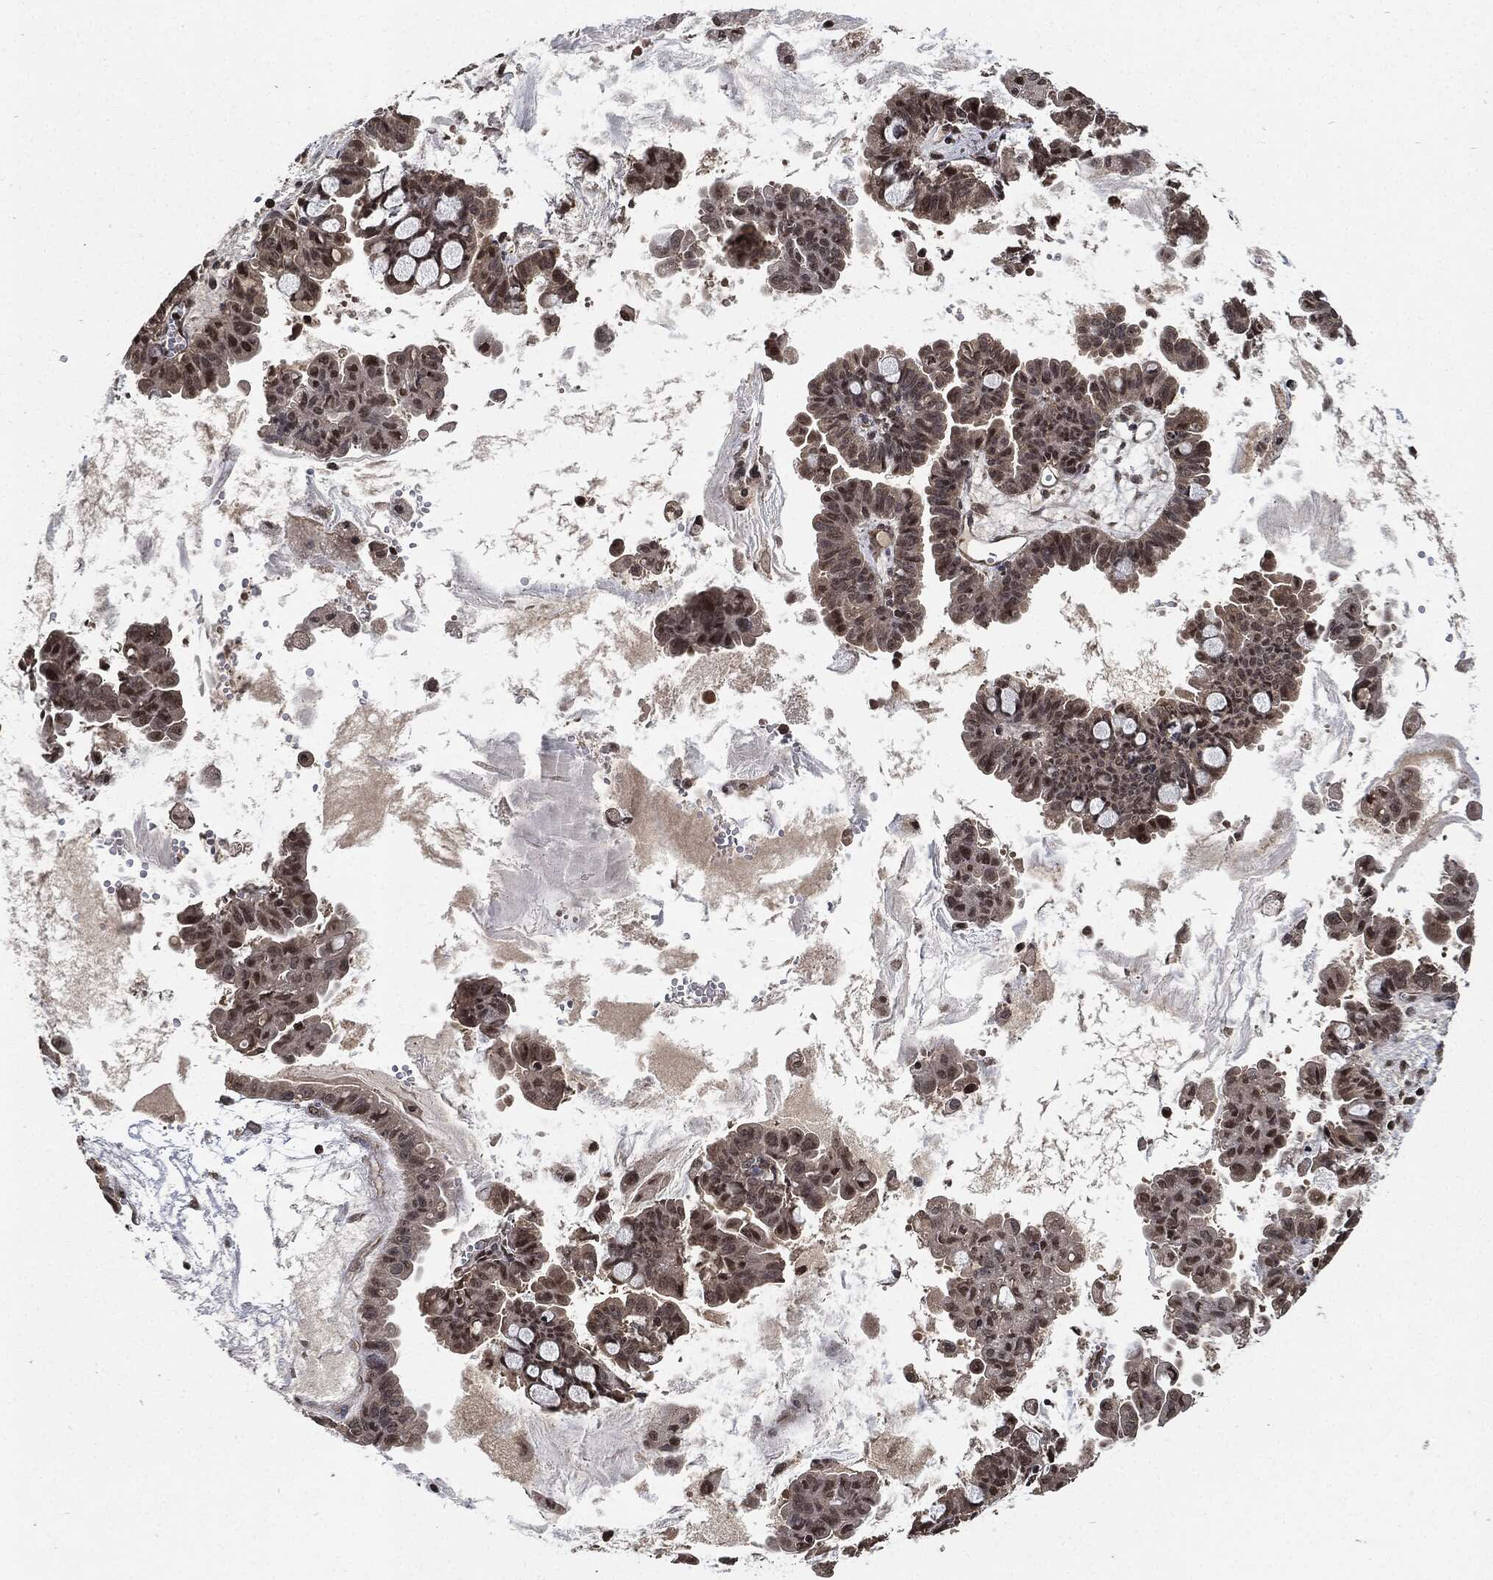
{"staining": {"intensity": "weak", "quantity": "25%-75%", "location": "cytoplasmic/membranous"}, "tissue": "ovarian cancer", "cell_type": "Tumor cells", "image_type": "cancer", "snomed": [{"axis": "morphology", "description": "Cystadenocarcinoma, mucinous, NOS"}, {"axis": "topography", "description": "Ovary"}], "caption": "This micrograph displays IHC staining of human ovarian mucinous cystadenocarcinoma, with low weak cytoplasmic/membranous expression in about 25%-75% of tumor cells.", "gene": "PDK1", "patient": {"sex": "female", "age": 63}}